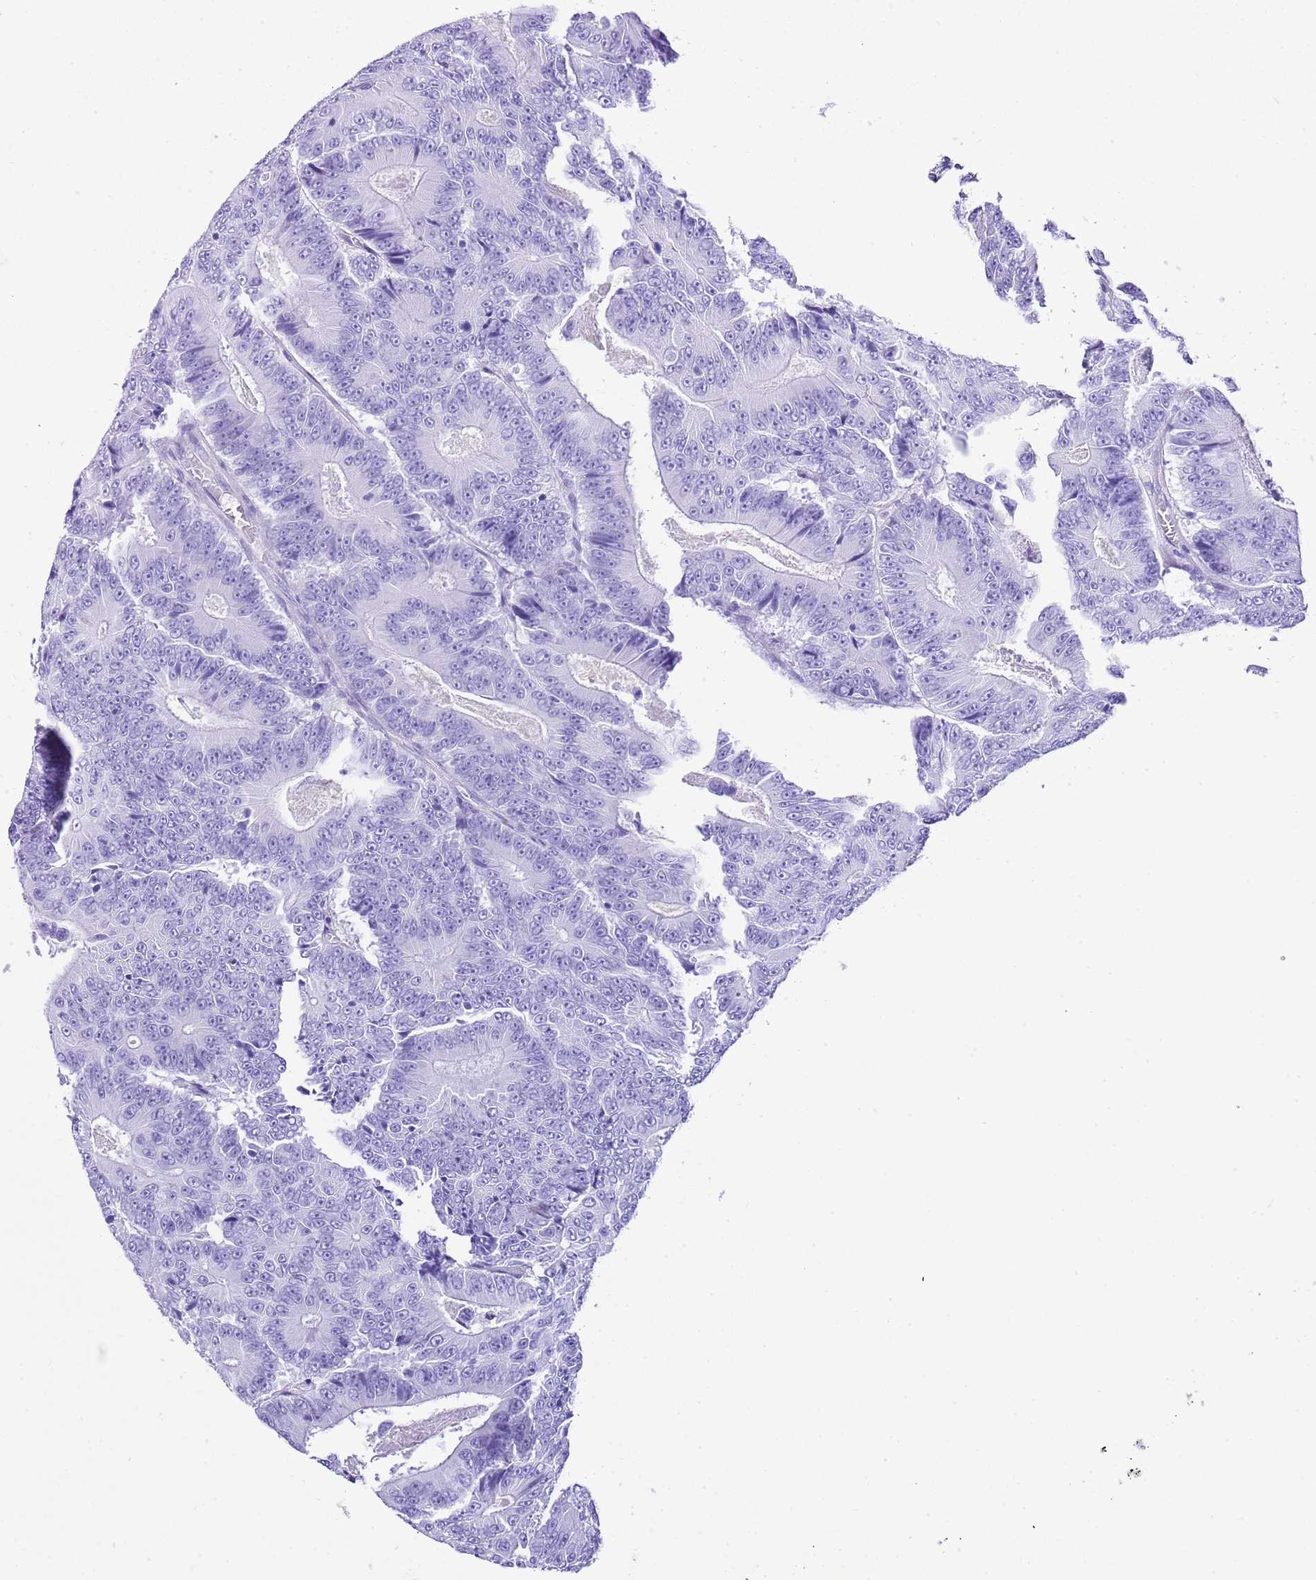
{"staining": {"intensity": "negative", "quantity": "none", "location": "none"}, "tissue": "colorectal cancer", "cell_type": "Tumor cells", "image_type": "cancer", "snomed": [{"axis": "morphology", "description": "Adenocarcinoma, NOS"}, {"axis": "topography", "description": "Colon"}], "caption": "The image displays no staining of tumor cells in colorectal cancer.", "gene": "KCNC1", "patient": {"sex": "male", "age": 83}}